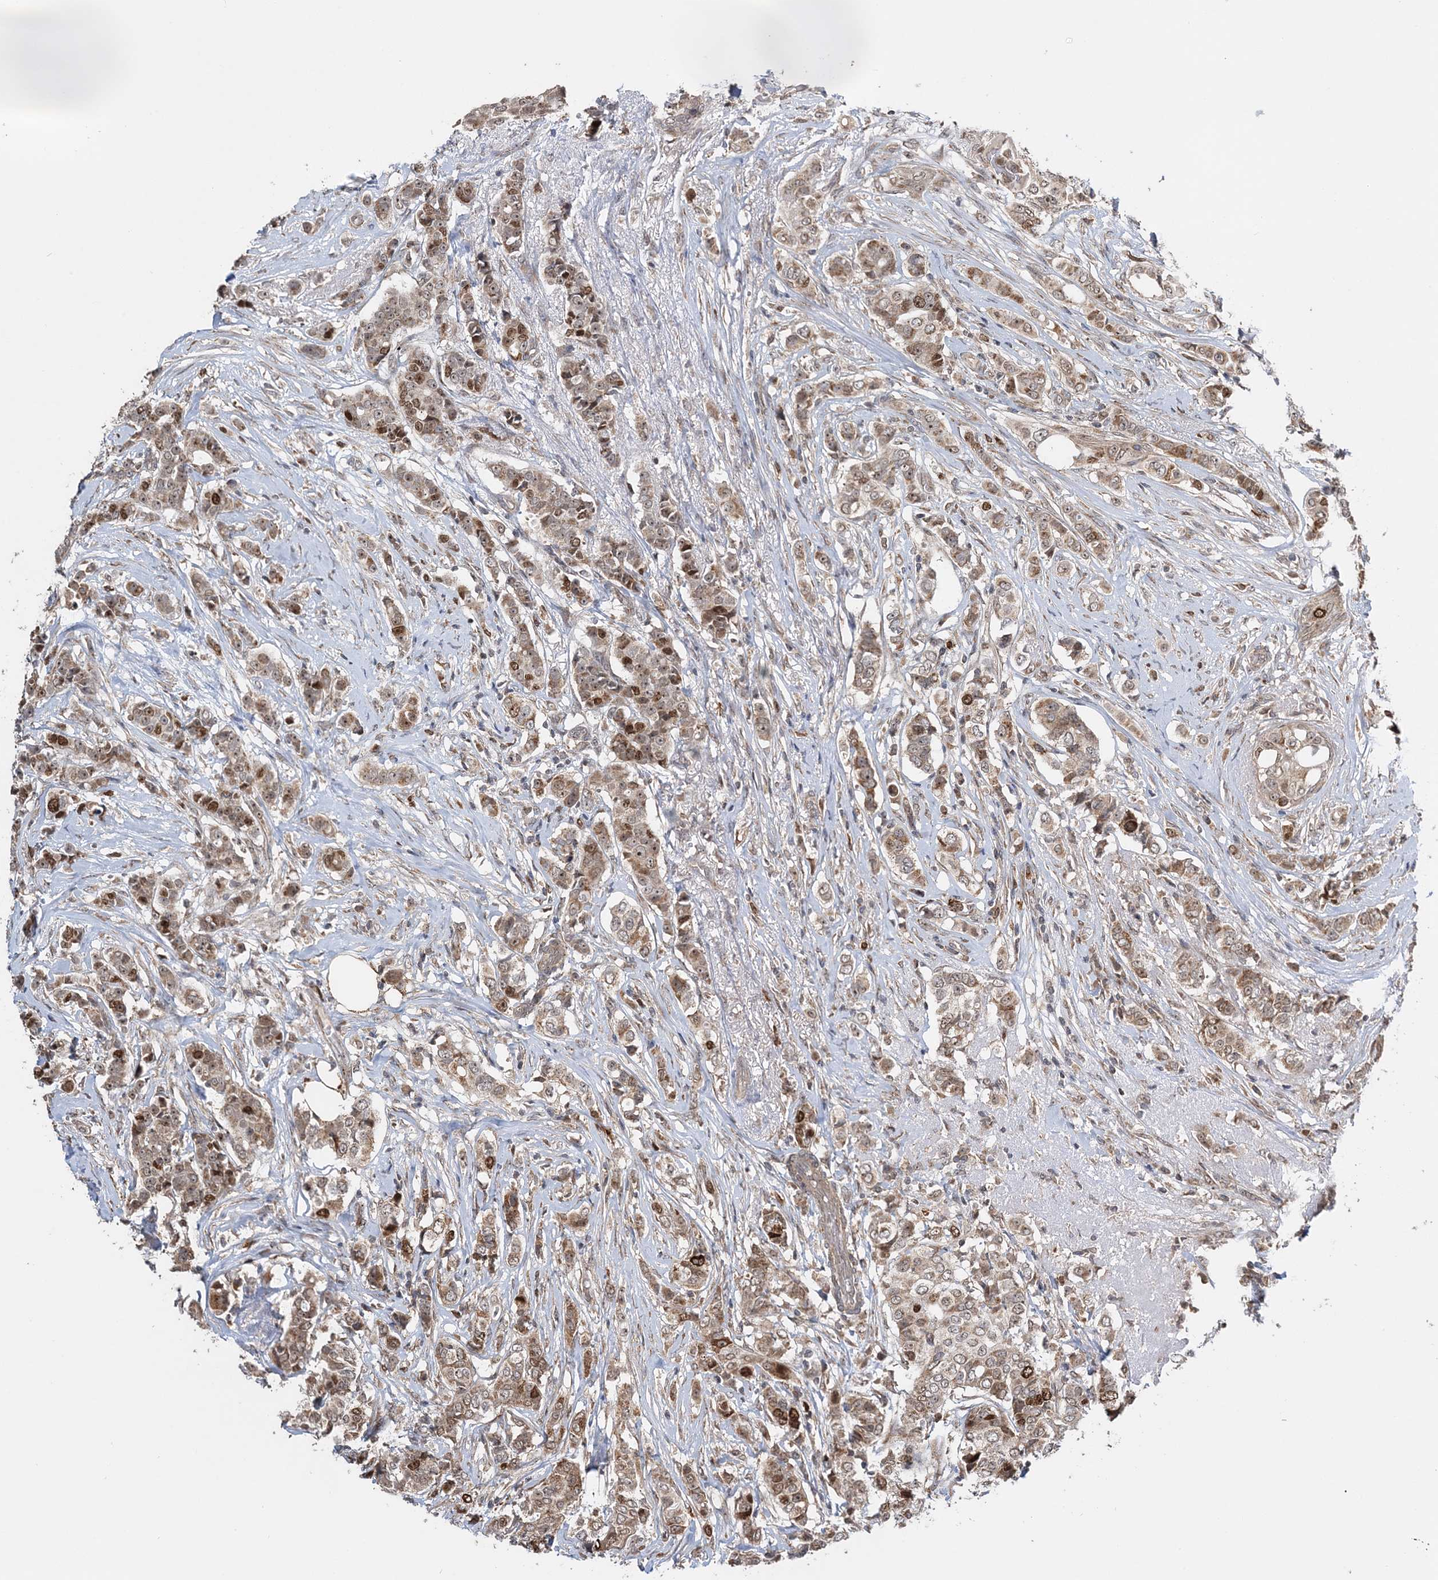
{"staining": {"intensity": "moderate", "quantity": ">75%", "location": "cytoplasmic/membranous,nuclear"}, "tissue": "breast cancer", "cell_type": "Tumor cells", "image_type": "cancer", "snomed": [{"axis": "morphology", "description": "Lobular carcinoma"}, {"axis": "topography", "description": "Breast"}], "caption": "Tumor cells display medium levels of moderate cytoplasmic/membranous and nuclear expression in approximately >75% of cells in human lobular carcinoma (breast). The staining was performed using DAB, with brown indicating positive protein expression. Nuclei are stained blue with hematoxylin.", "gene": "KIF4A", "patient": {"sex": "female", "age": 51}}